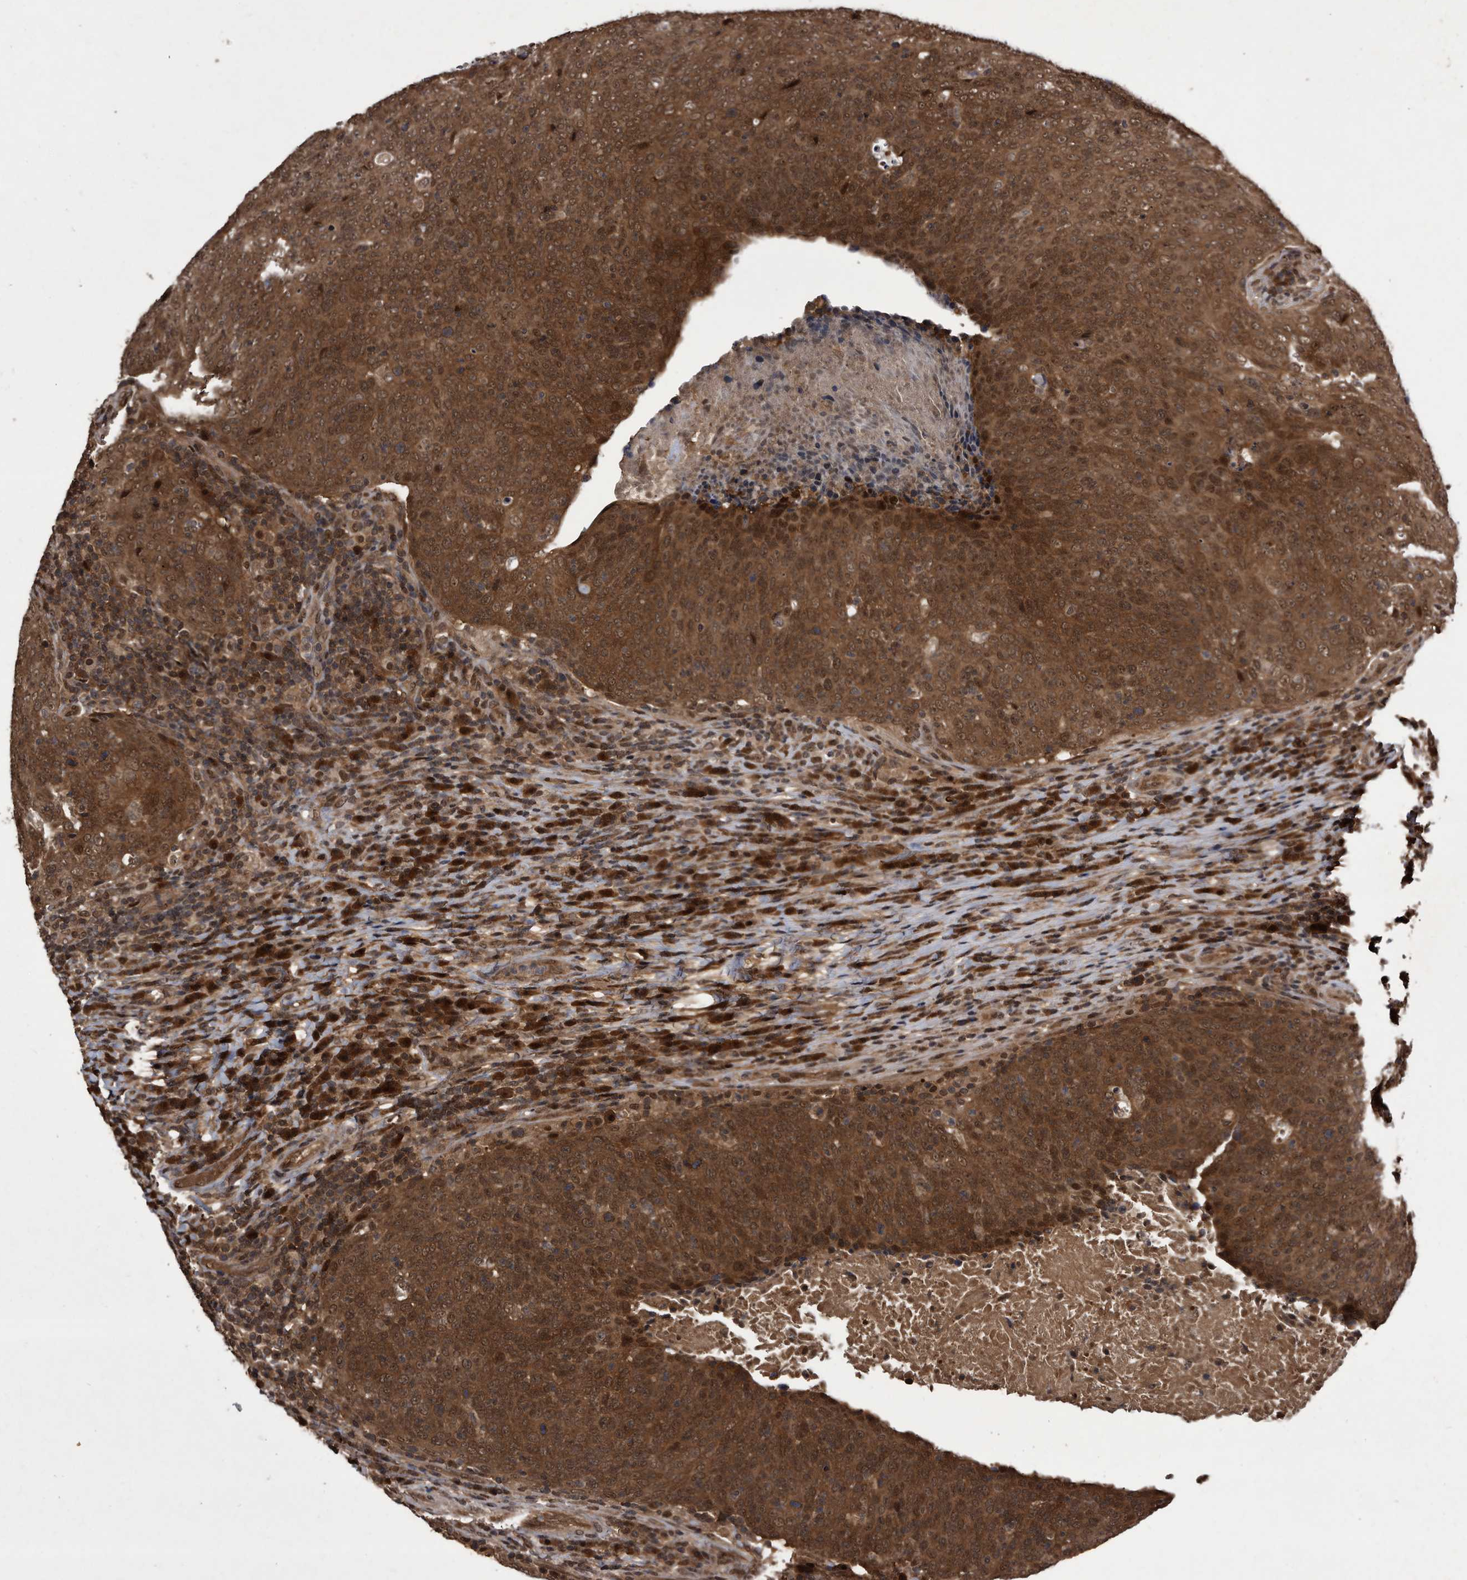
{"staining": {"intensity": "strong", "quantity": ">75%", "location": "cytoplasmic/membranous,nuclear"}, "tissue": "head and neck cancer", "cell_type": "Tumor cells", "image_type": "cancer", "snomed": [{"axis": "morphology", "description": "Squamous cell carcinoma, NOS"}, {"axis": "morphology", "description": "Squamous cell carcinoma, metastatic, NOS"}, {"axis": "topography", "description": "Lymph node"}, {"axis": "topography", "description": "Head-Neck"}], "caption": "Human head and neck cancer (squamous cell carcinoma) stained with a protein marker displays strong staining in tumor cells.", "gene": "RAD23B", "patient": {"sex": "male", "age": 62}}